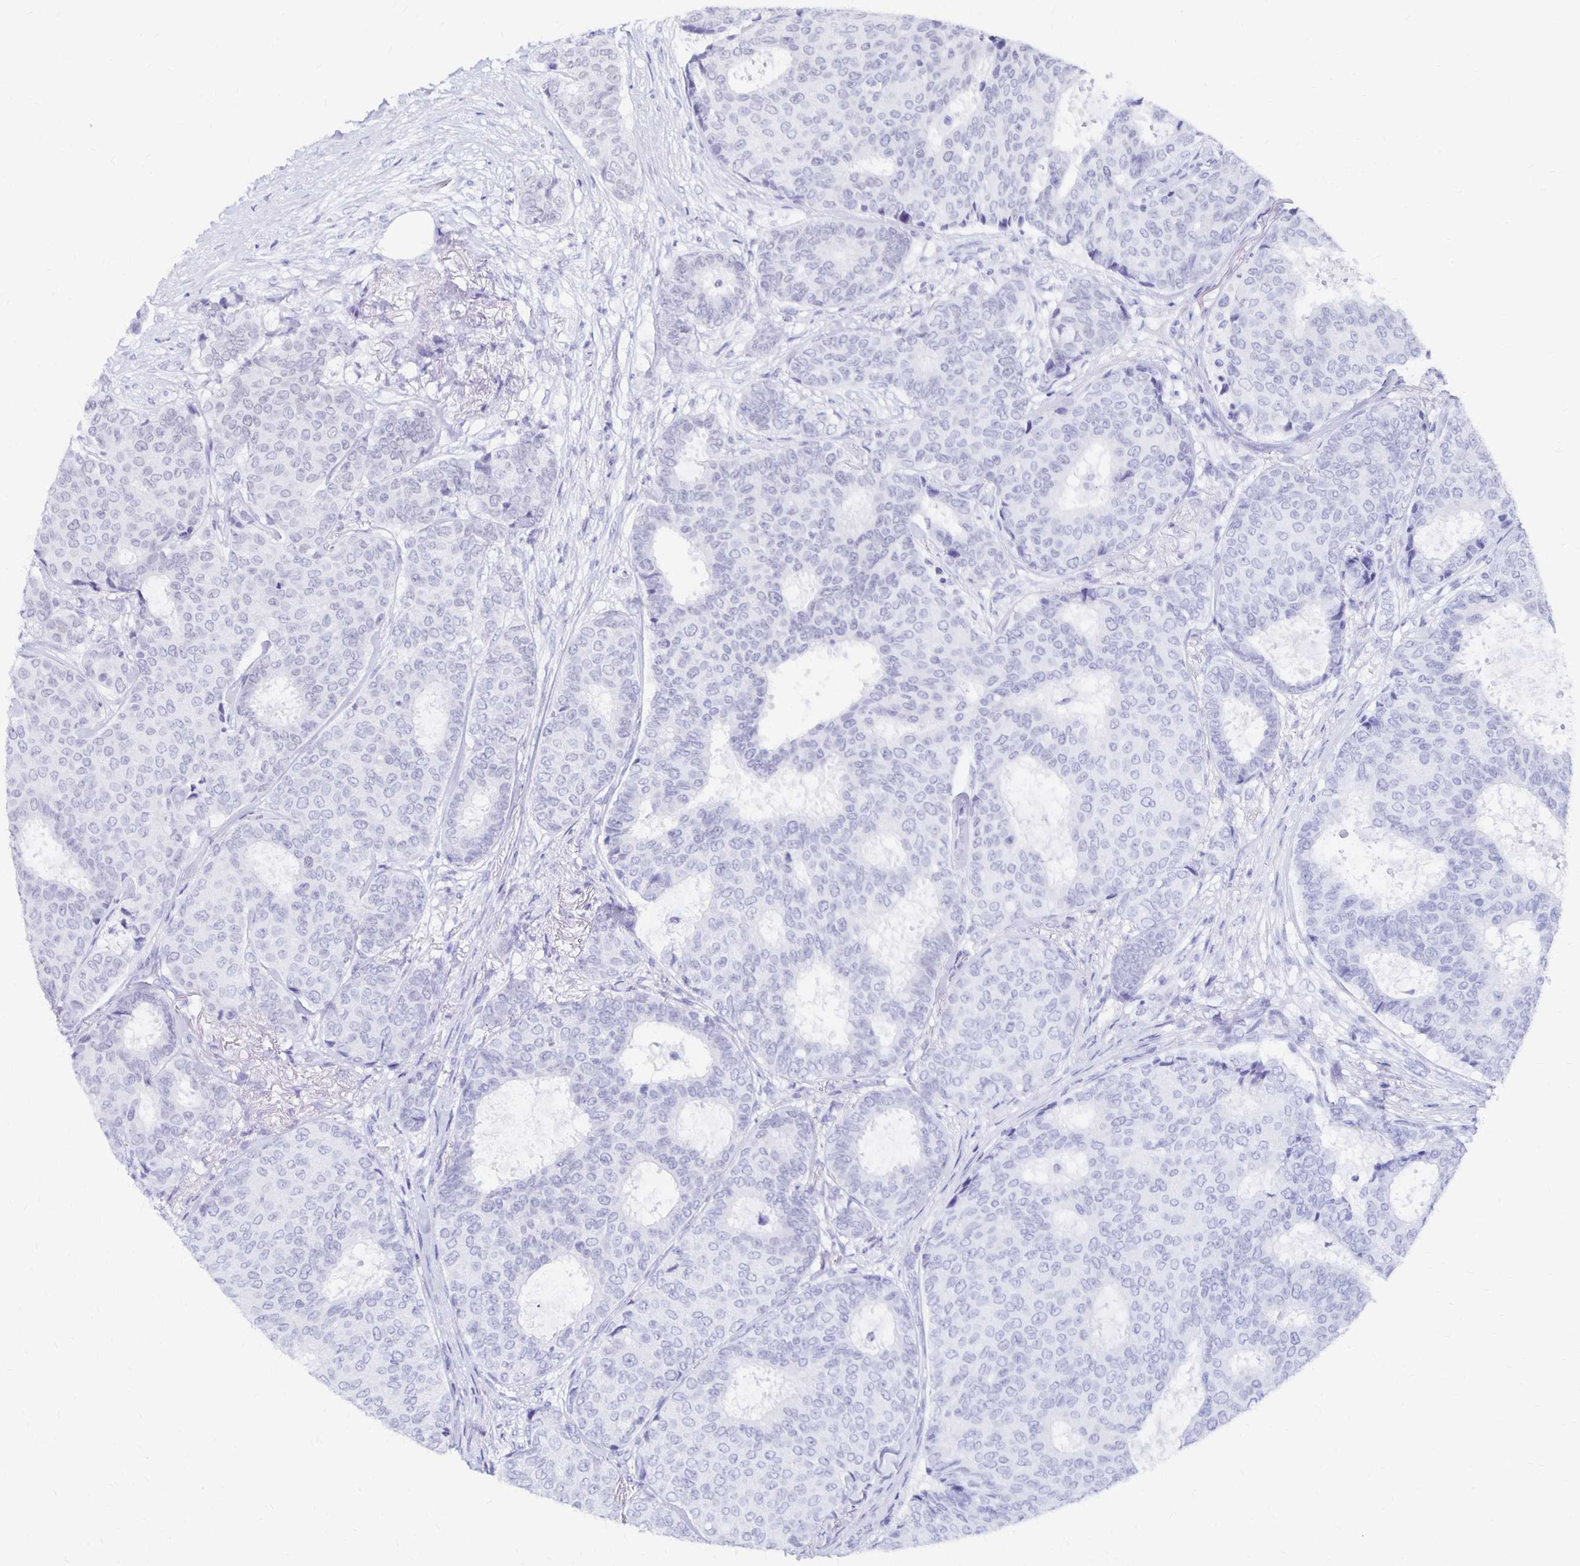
{"staining": {"intensity": "negative", "quantity": "none", "location": "none"}, "tissue": "breast cancer", "cell_type": "Tumor cells", "image_type": "cancer", "snomed": [{"axis": "morphology", "description": "Duct carcinoma"}, {"axis": "topography", "description": "Breast"}], "caption": "The micrograph exhibits no staining of tumor cells in invasive ductal carcinoma (breast).", "gene": "SYT2", "patient": {"sex": "female", "age": 75}}